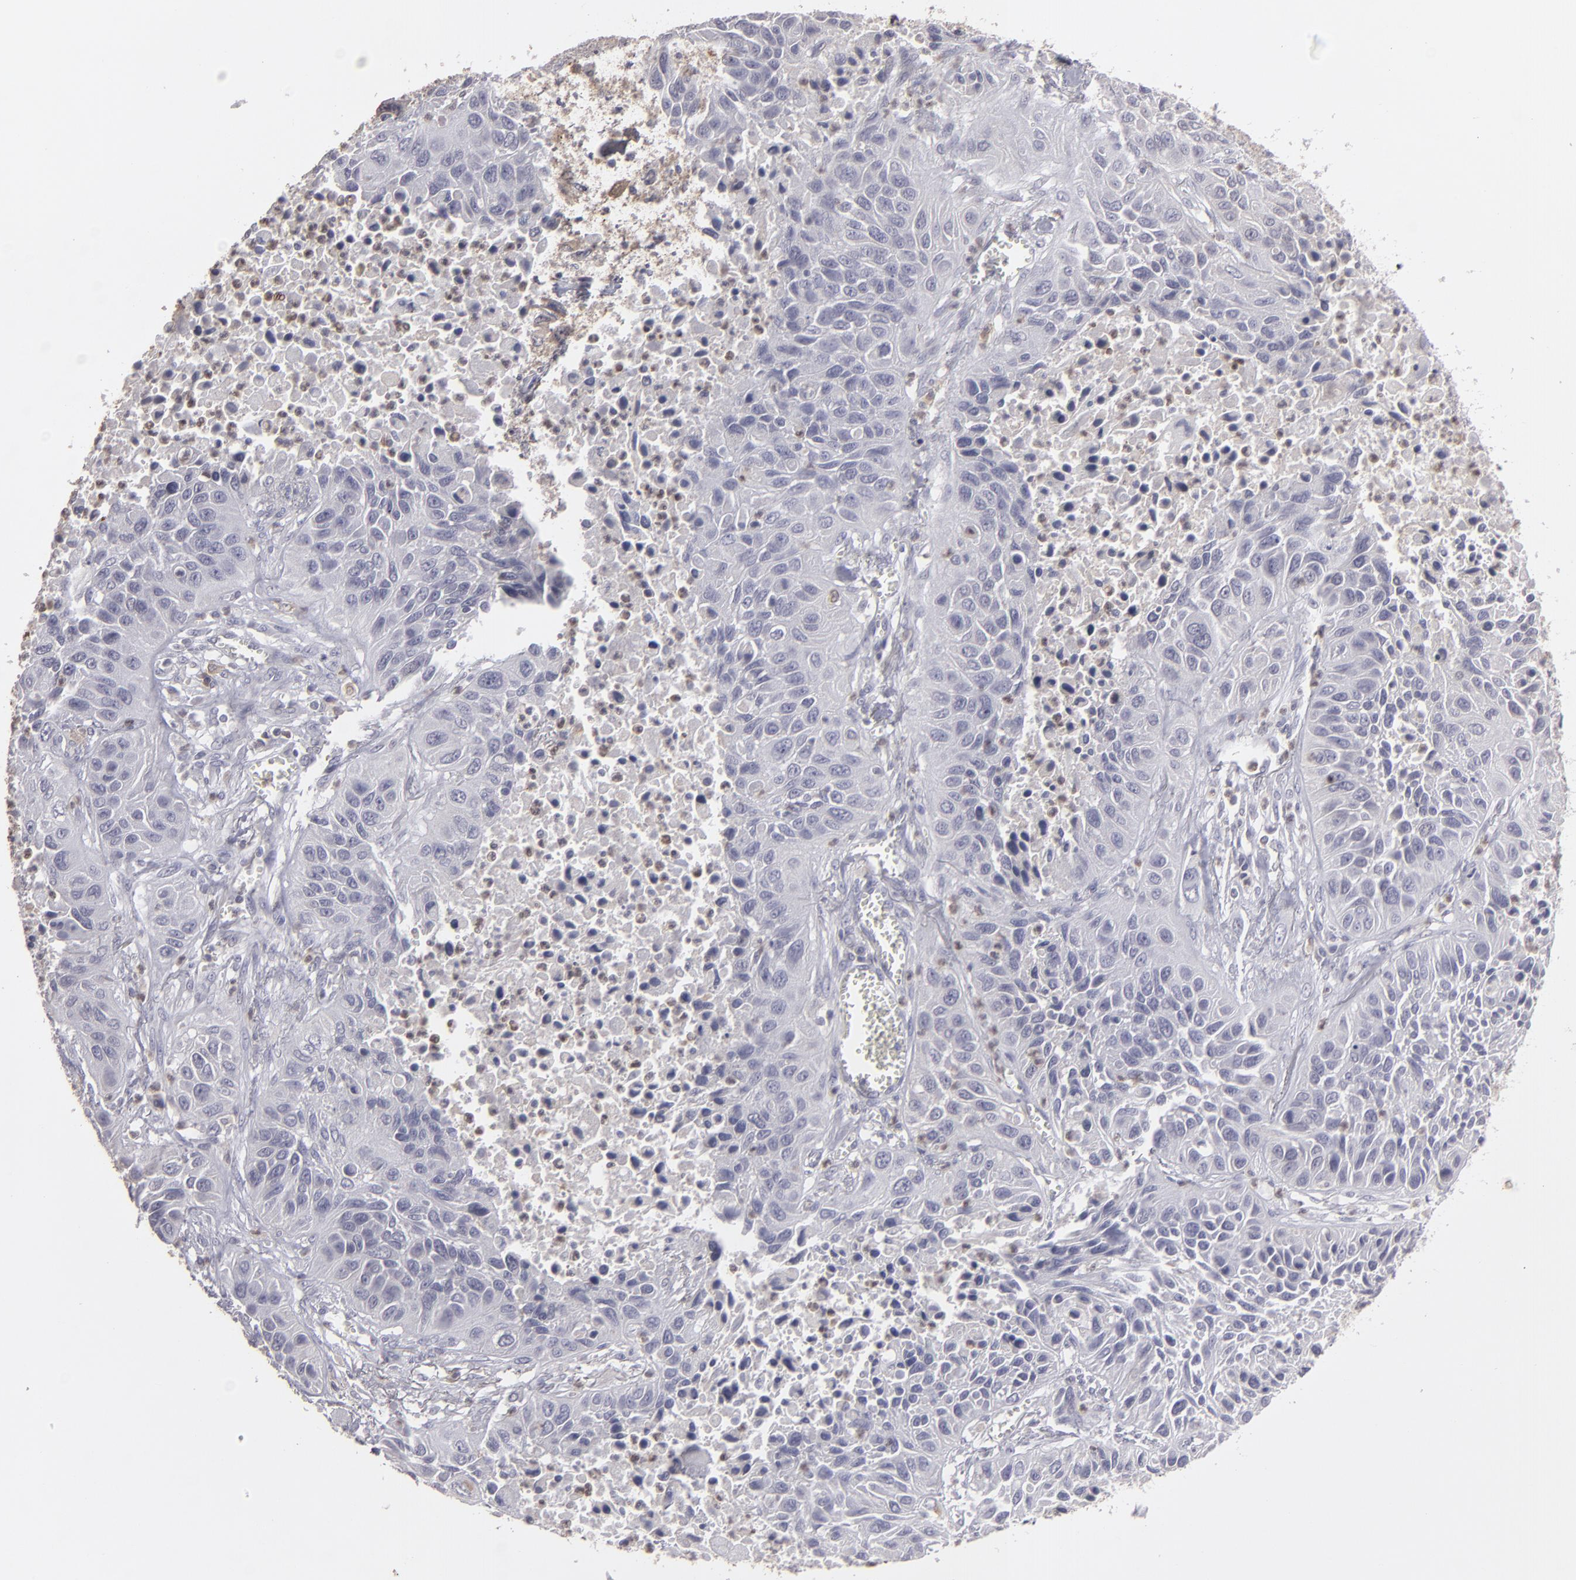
{"staining": {"intensity": "negative", "quantity": "none", "location": "none"}, "tissue": "lung cancer", "cell_type": "Tumor cells", "image_type": "cancer", "snomed": [{"axis": "morphology", "description": "Squamous cell carcinoma, NOS"}, {"axis": "topography", "description": "Lung"}], "caption": "An image of lung cancer (squamous cell carcinoma) stained for a protein reveals no brown staining in tumor cells.", "gene": "SEMA3G", "patient": {"sex": "female", "age": 76}}